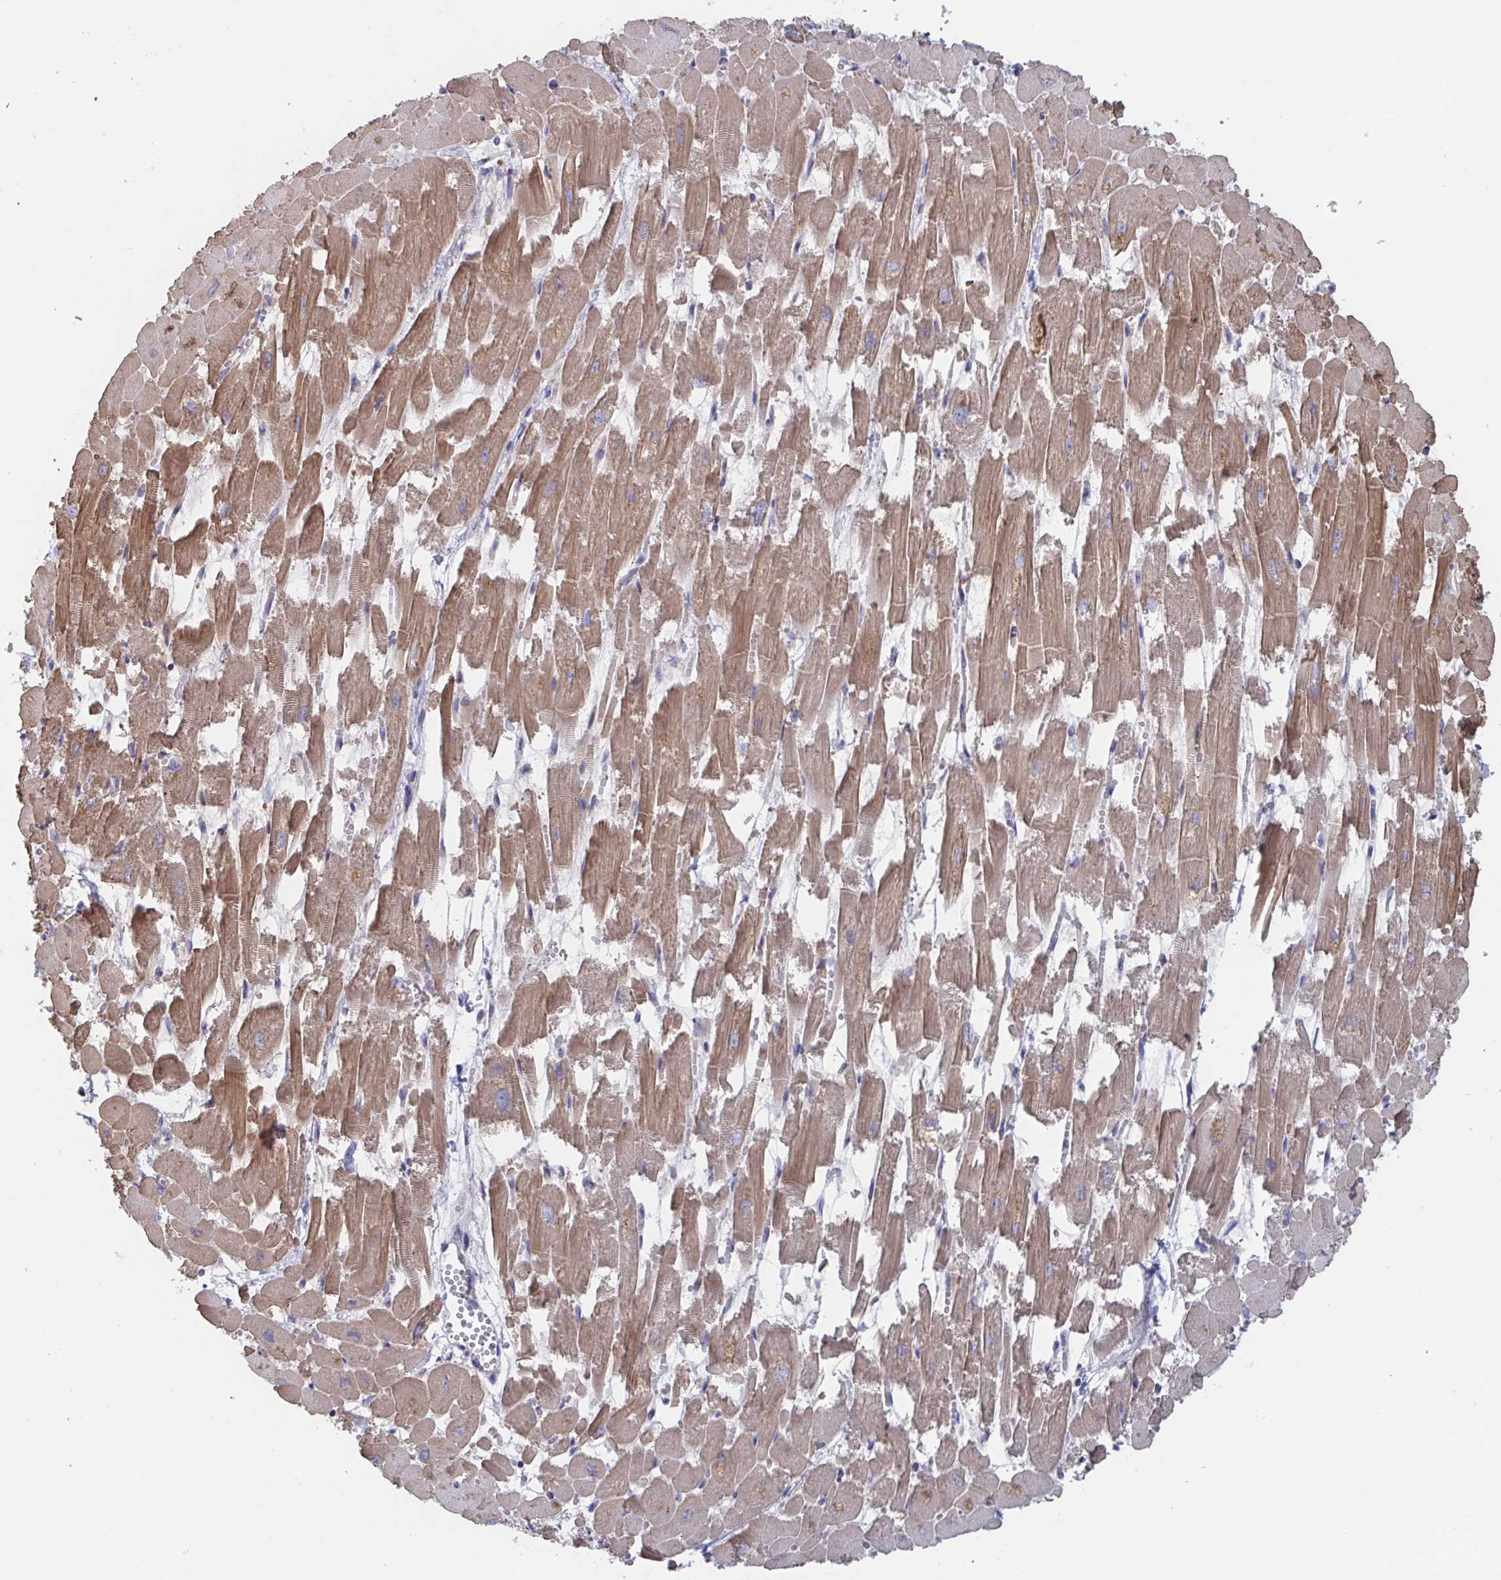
{"staining": {"intensity": "moderate", "quantity": ">75%", "location": "cytoplasmic/membranous"}, "tissue": "heart muscle", "cell_type": "Cardiomyocytes", "image_type": "normal", "snomed": [{"axis": "morphology", "description": "Normal tissue, NOS"}, {"axis": "topography", "description": "Heart"}], "caption": "An image of heart muscle stained for a protein displays moderate cytoplasmic/membranous brown staining in cardiomyocytes.", "gene": "FJX1", "patient": {"sex": "female", "age": 52}}